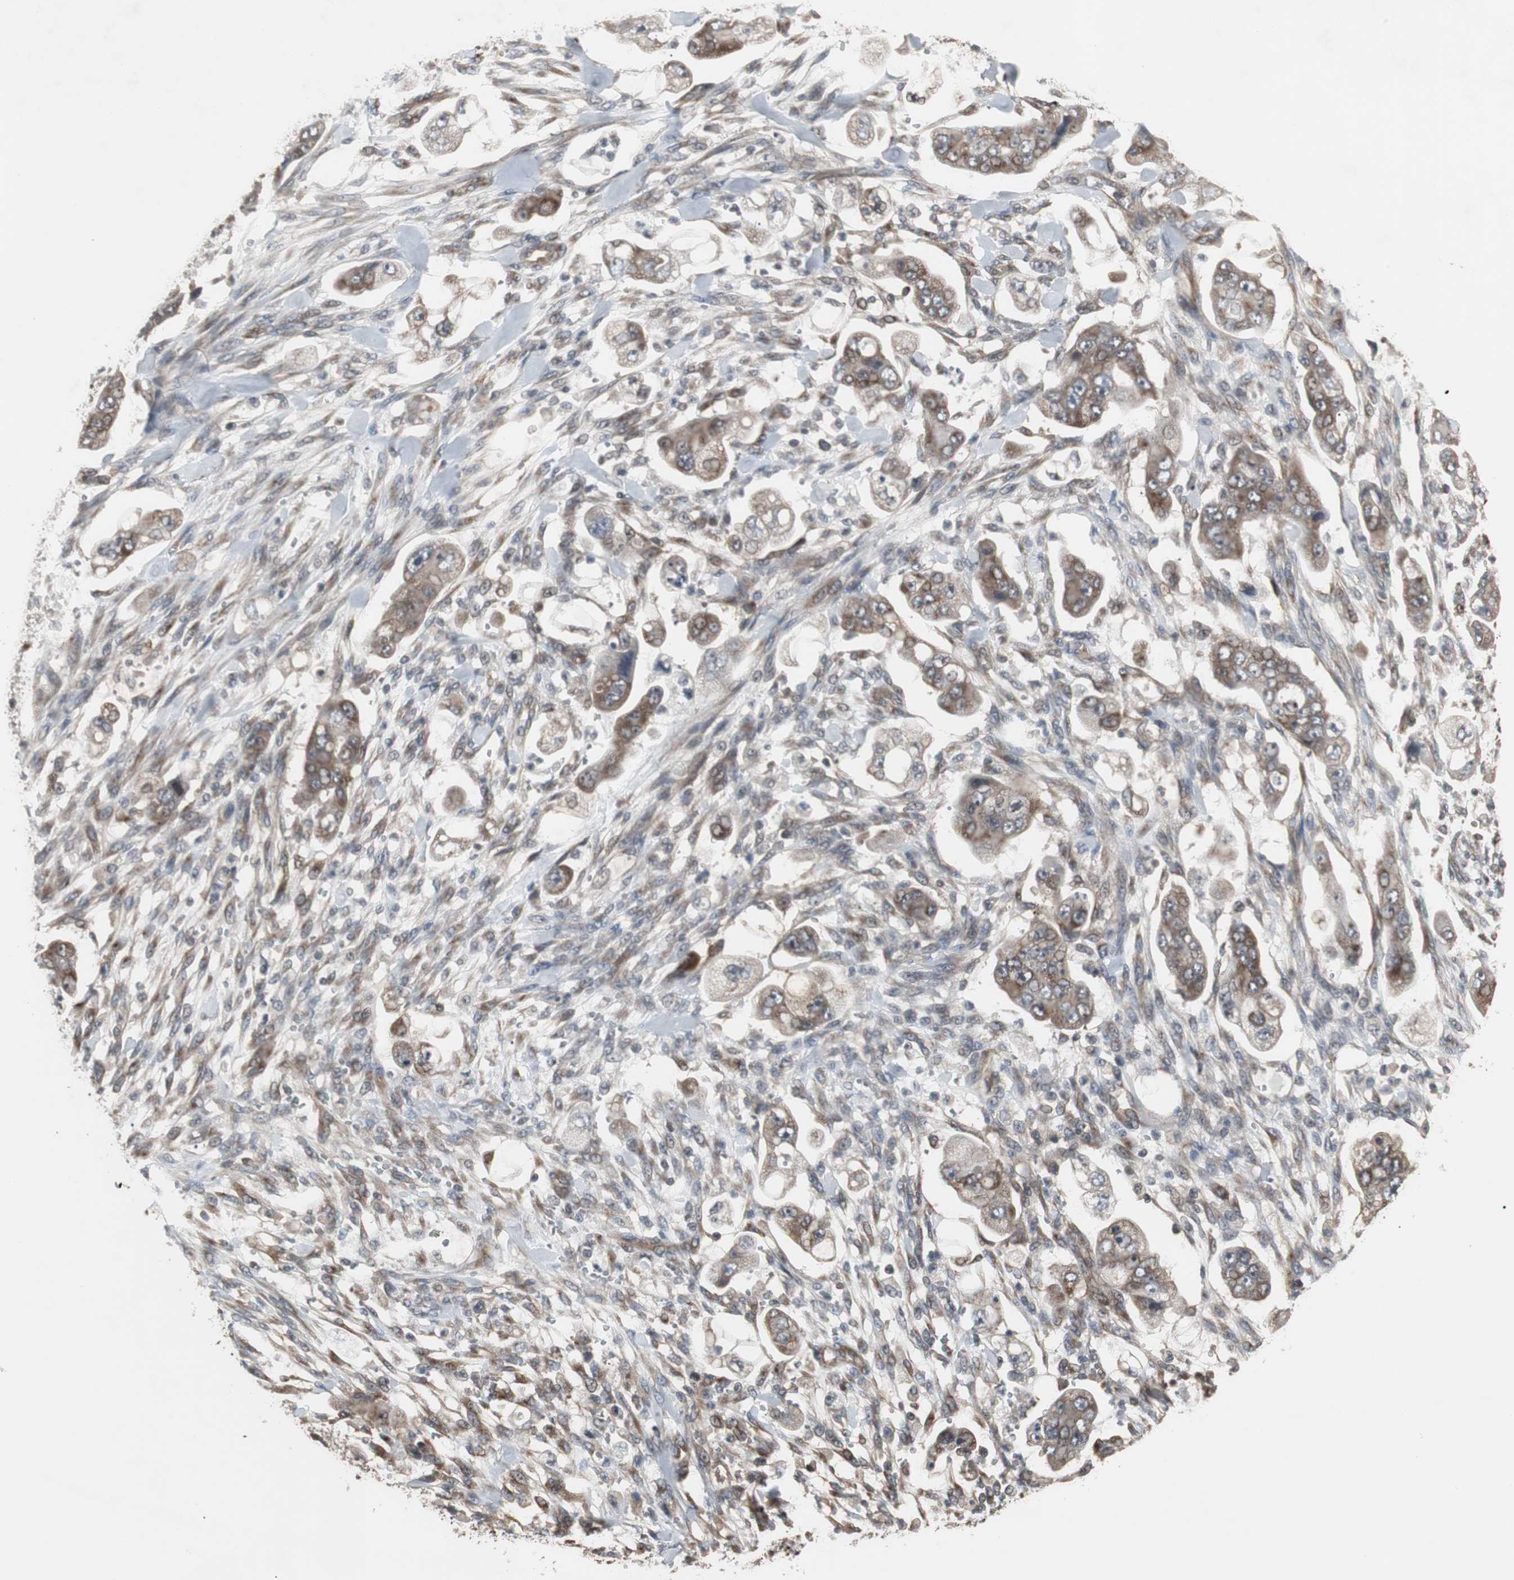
{"staining": {"intensity": "weak", "quantity": ">75%", "location": "cytoplasmic/membranous"}, "tissue": "stomach cancer", "cell_type": "Tumor cells", "image_type": "cancer", "snomed": [{"axis": "morphology", "description": "Adenocarcinoma, NOS"}, {"axis": "topography", "description": "Stomach"}], "caption": "A low amount of weak cytoplasmic/membranous positivity is seen in about >75% of tumor cells in adenocarcinoma (stomach) tissue.", "gene": "ATP2B2", "patient": {"sex": "male", "age": 62}}